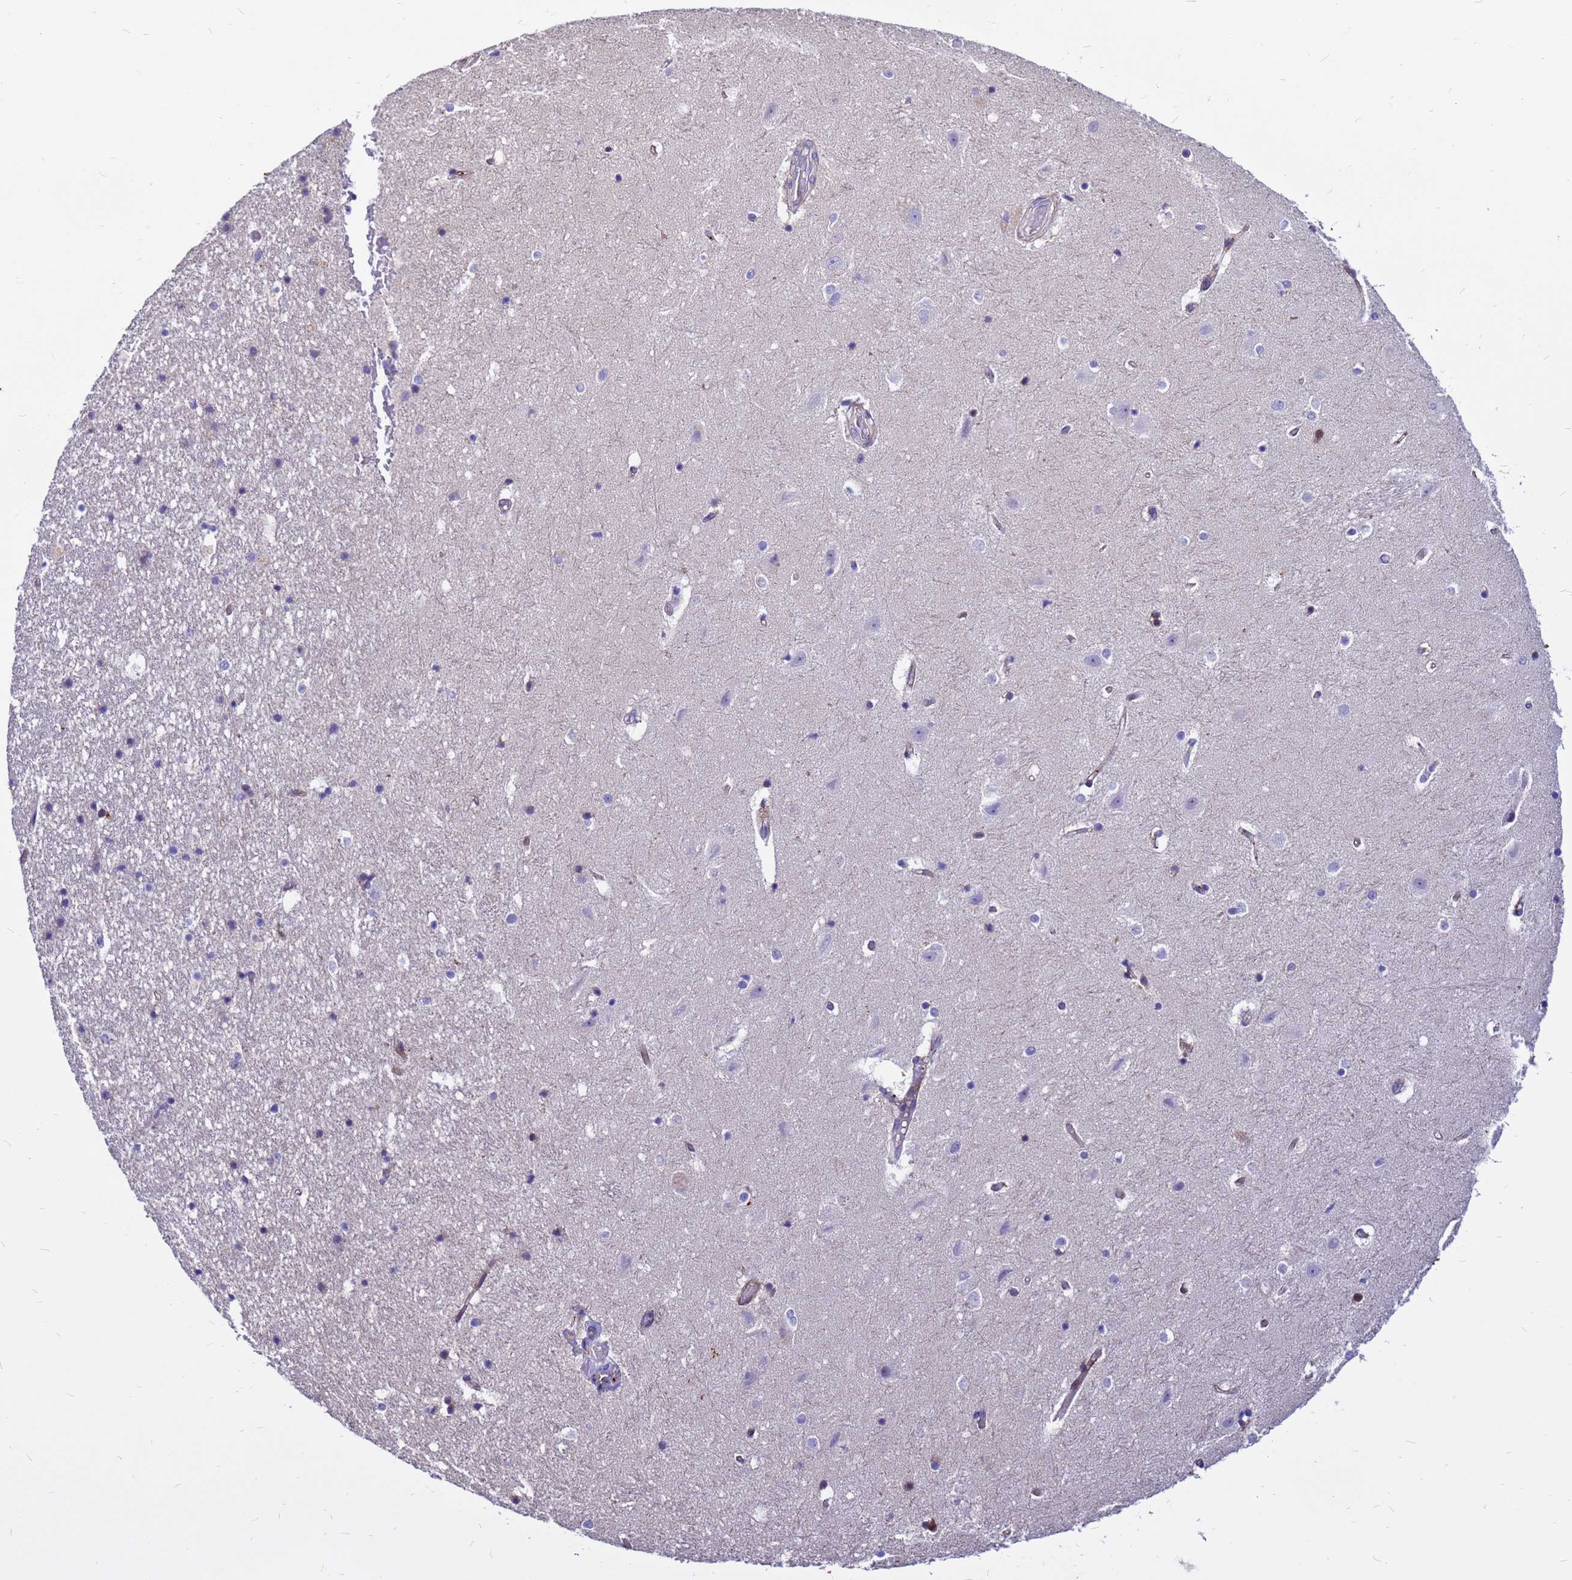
{"staining": {"intensity": "negative", "quantity": "none", "location": "none"}, "tissue": "hippocampus", "cell_type": "Glial cells", "image_type": "normal", "snomed": [{"axis": "morphology", "description": "Normal tissue, NOS"}, {"axis": "topography", "description": "Hippocampus"}], "caption": "Glial cells show no significant protein expression in unremarkable hippocampus.", "gene": "CRHBP", "patient": {"sex": "female", "age": 52}}